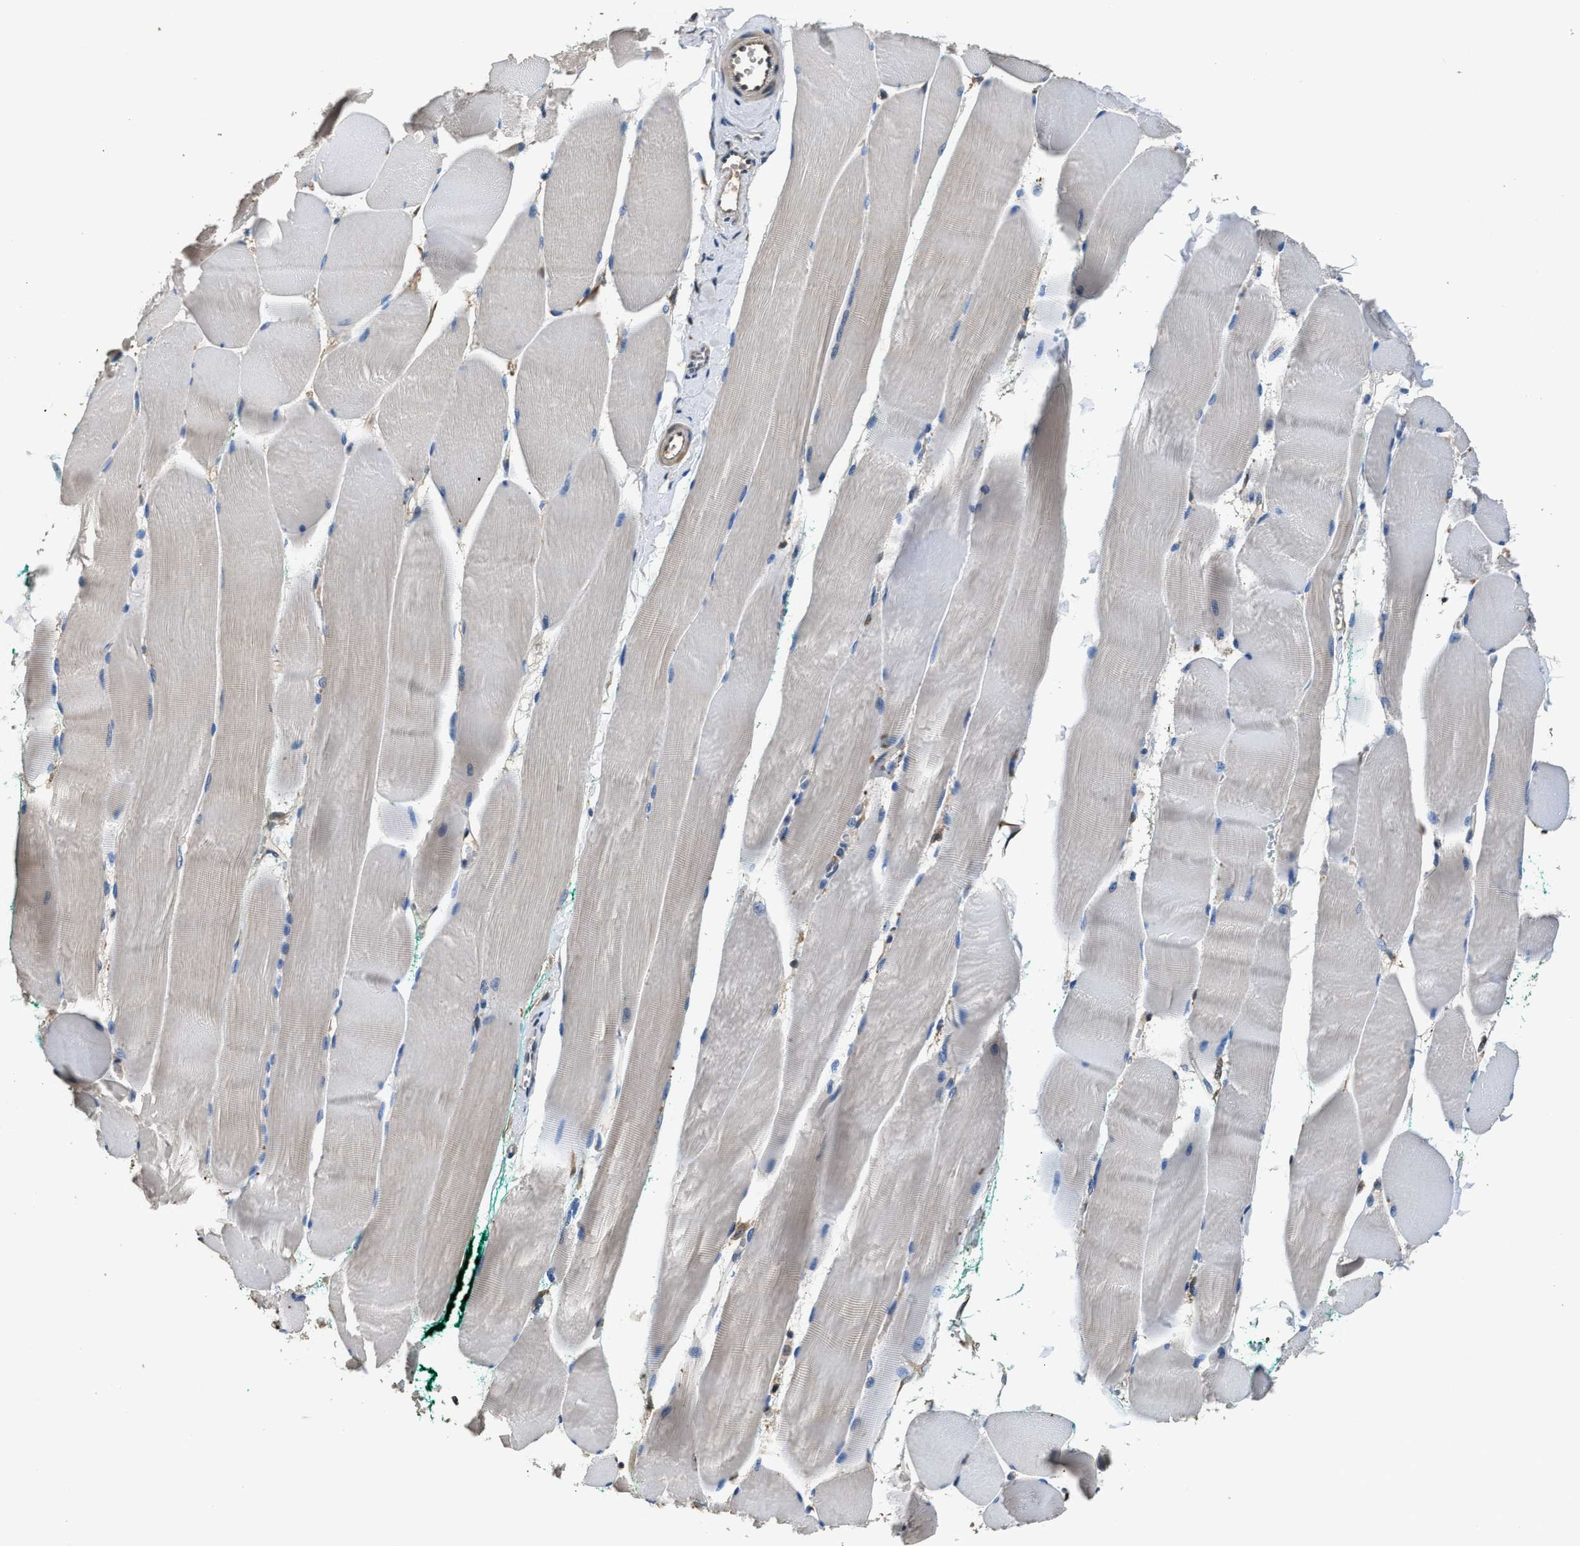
{"staining": {"intensity": "weak", "quantity": "<25%", "location": "cytoplasmic/membranous"}, "tissue": "skeletal muscle", "cell_type": "Myocytes", "image_type": "normal", "snomed": [{"axis": "morphology", "description": "Normal tissue, NOS"}, {"axis": "morphology", "description": "Squamous cell carcinoma, NOS"}, {"axis": "topography", "description": "Skeletal muscle"}], "caption": "The image displays no staining of myocytes in normal skeletal muscle. Nuclei are stained in blue.", "gene": "GSTP1", "patient": {"sex": "male", "age": 51}}